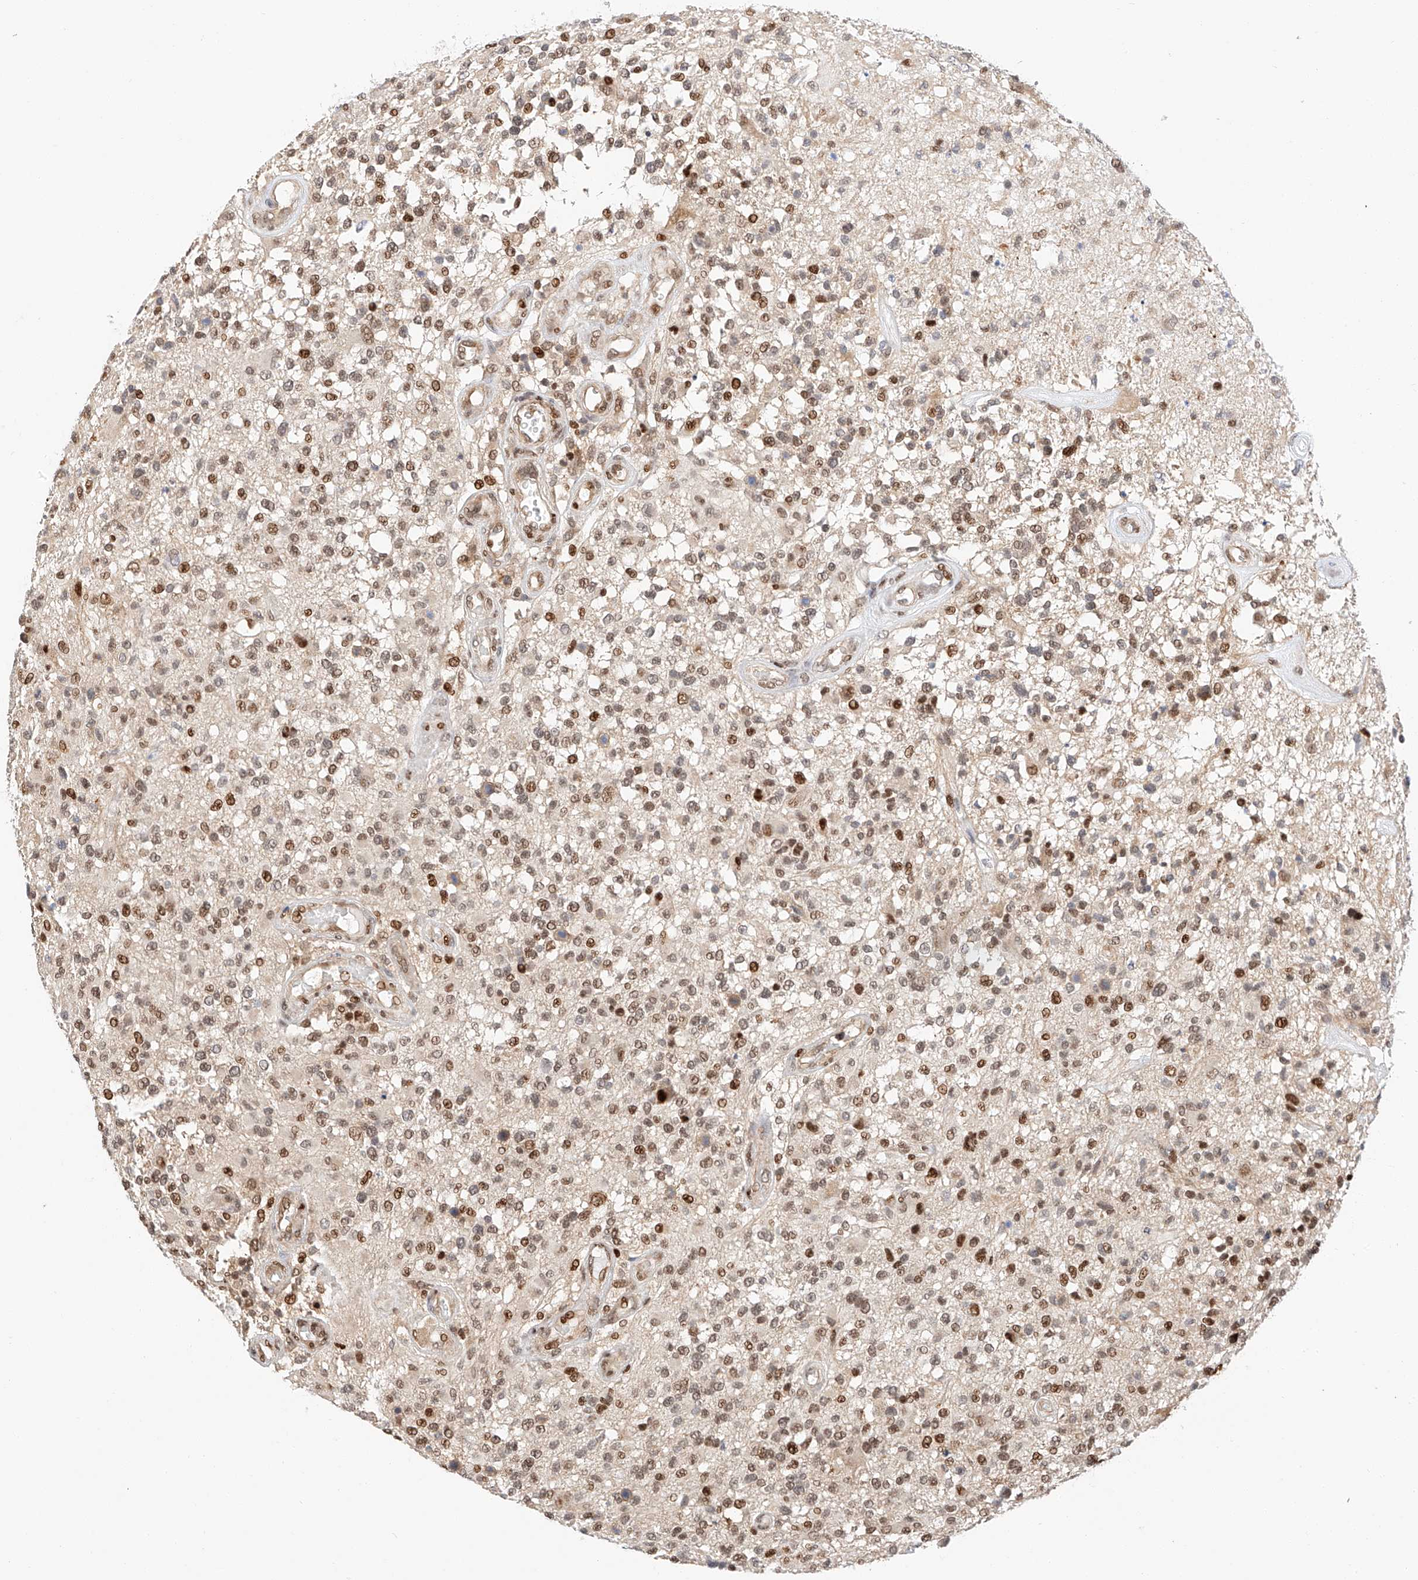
{"staining": {"intensity": "moderate", "quantity": ">75%", "location": "nuclear"}, "tissue": "glioma", "cell_type": "Tumor cells", "image_type": "cancer", "snomed": [{"axis": "morphology", "description": "Glioma, malignant, High grade"}, {"axis": "morphology", "description": "Glioblastoma, NOS"}, {"axis": "topography", "description": "Brain"}], "caption": "Immunohistochemical staining of human glioma exhibits medium levels of moderate nuclear protein staining in about >75% of tumor cells.", "gene": "HDAC9", "patient": {"sex": "male", "age": 60}}